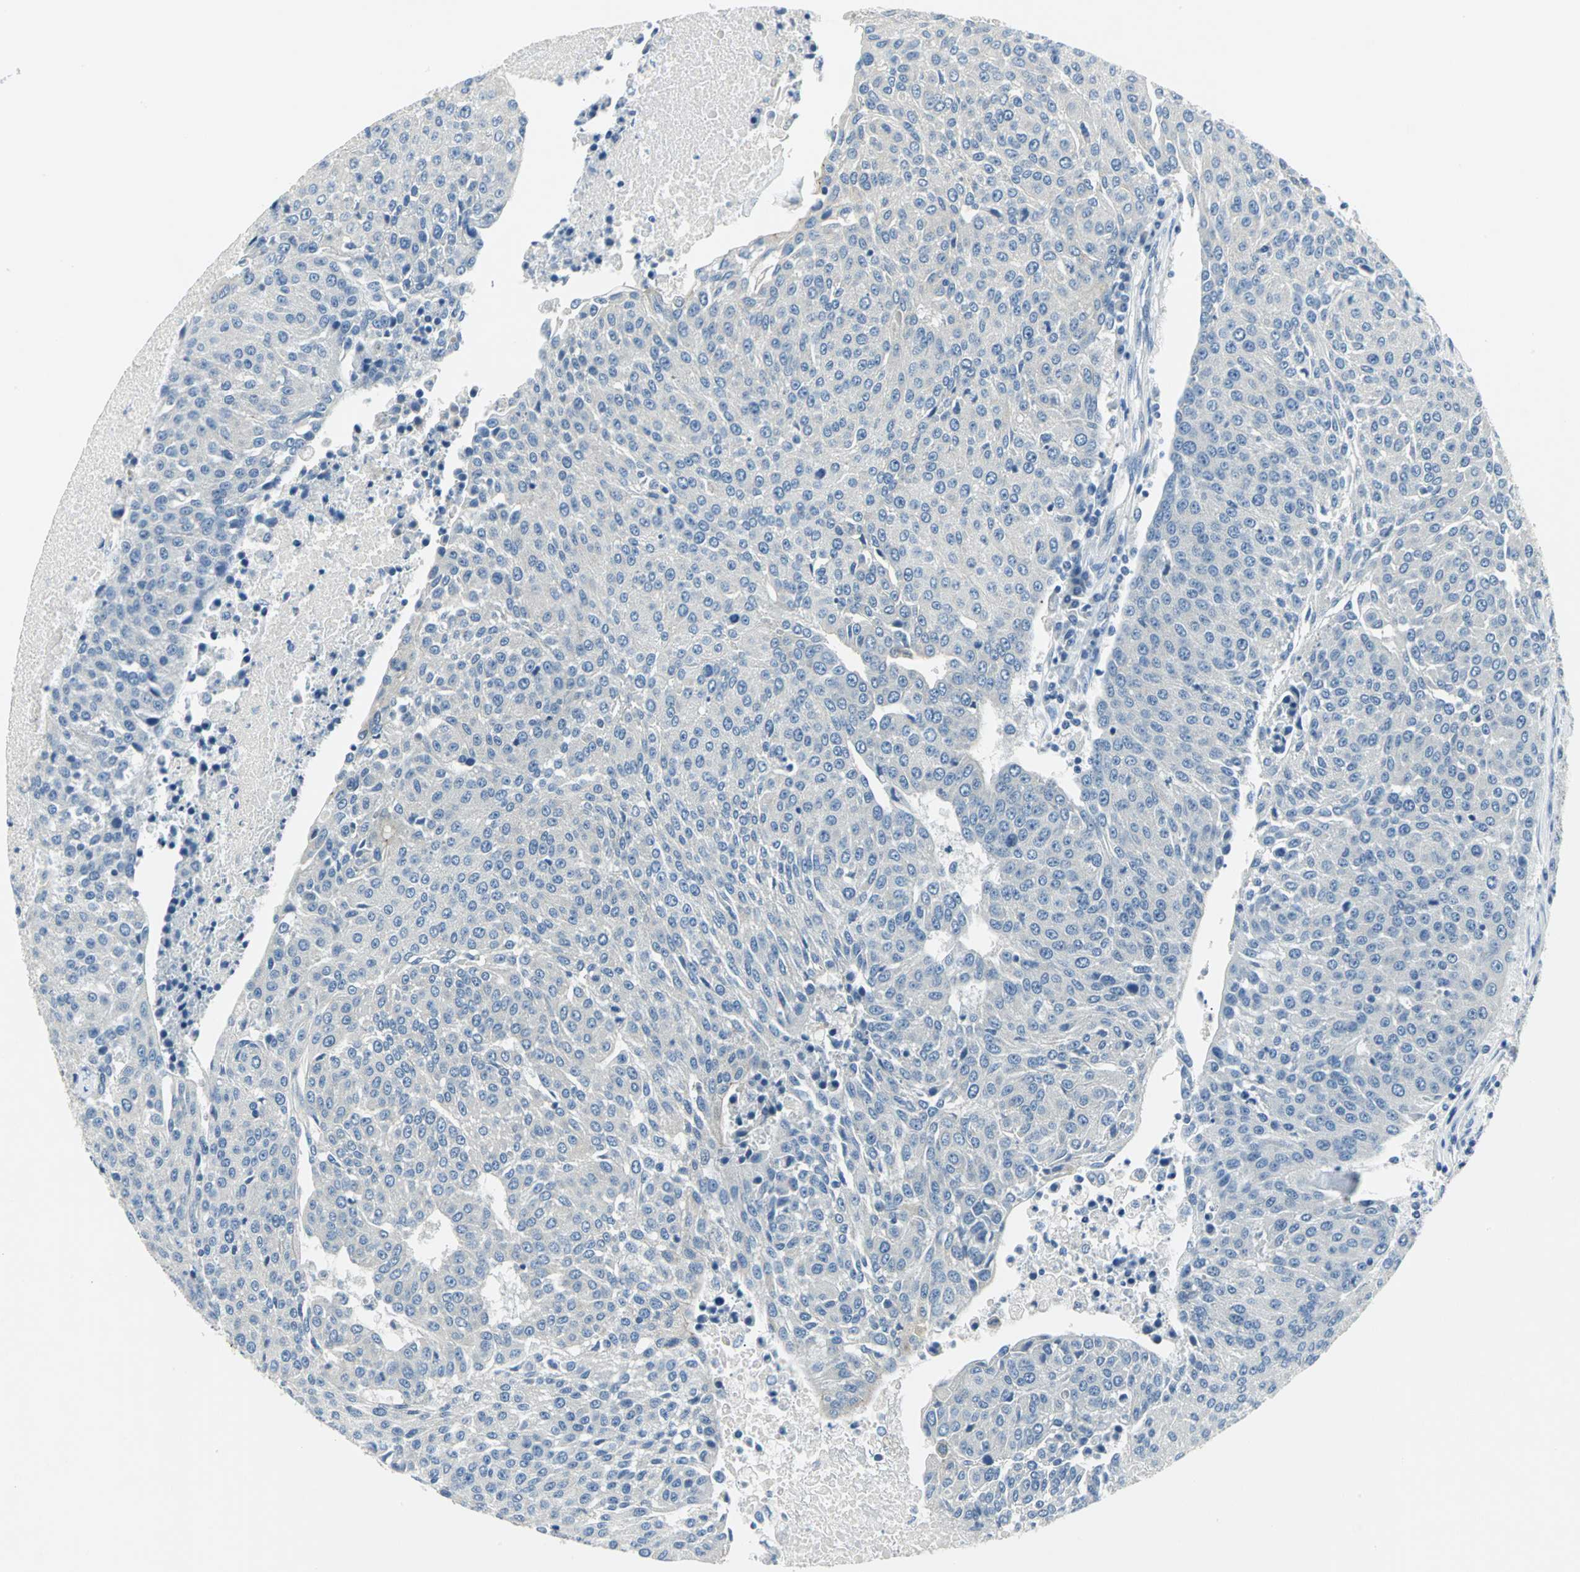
{"staining": {"intensity": "negative", "quantity": "none", "location": "none"}, "tissue": "urothelial cancer", "cell_type": "Tumor cells", "image_type": "cancer", "snomed": [{"axis": "morphology", "description": "Urothelial carcinoma, High grade"}, {"axis": "topography", "description": "Urinary bladder"}], "caption": "High power microscopy micrograph of an immunohistochemistry (IHC) image of urothelial cancer, revealing no significant staining in tumor cells.", "gene": "RIPOR1", "patient": {"sex": "female", "age": 85}}